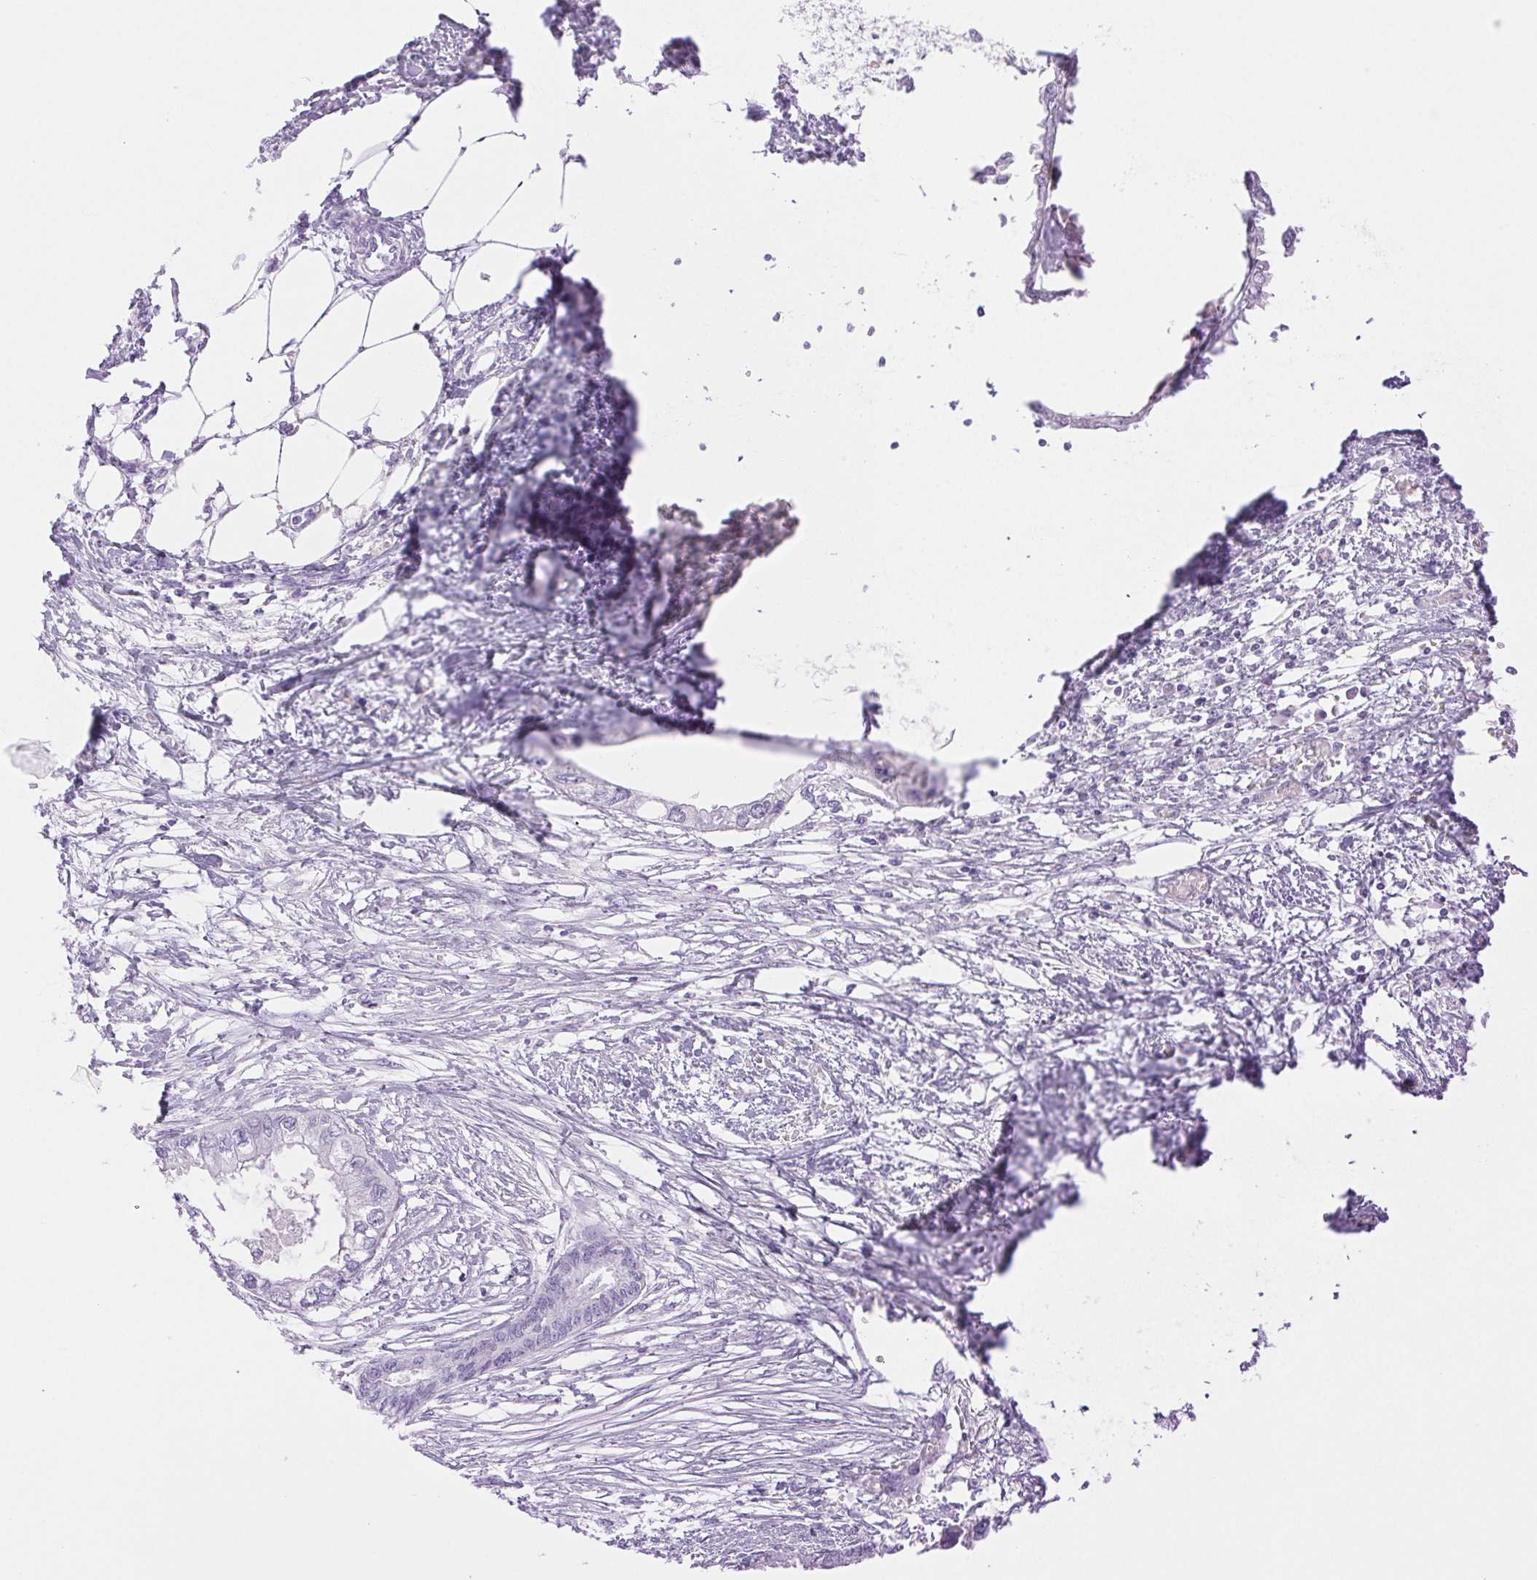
{"staining": {"intensity": "negative", "quantity": "none", "location": "none"}, "tissue": "endometrial cancer", "cell_type": "Tumor cells", "image_type": "cancer", "snomed": [{"axis": "morphology", "description": "Adenocarcinoma, NOS"}, {"axis": "morphology", "description": "Adenocarcinoma, metastatic, NOS"}, {"axis": "topography", "description": "Adipose tissue"}, {"axis": "topography", "description": "Endometrium"}], "caption": "Immunohistochemical staining of human metastatic adenocarcinoma (endometrial) reveals no significant expression in tumor cells.", "gene": "SPACA4", "patient": {"sex": "female", "age": 67}}